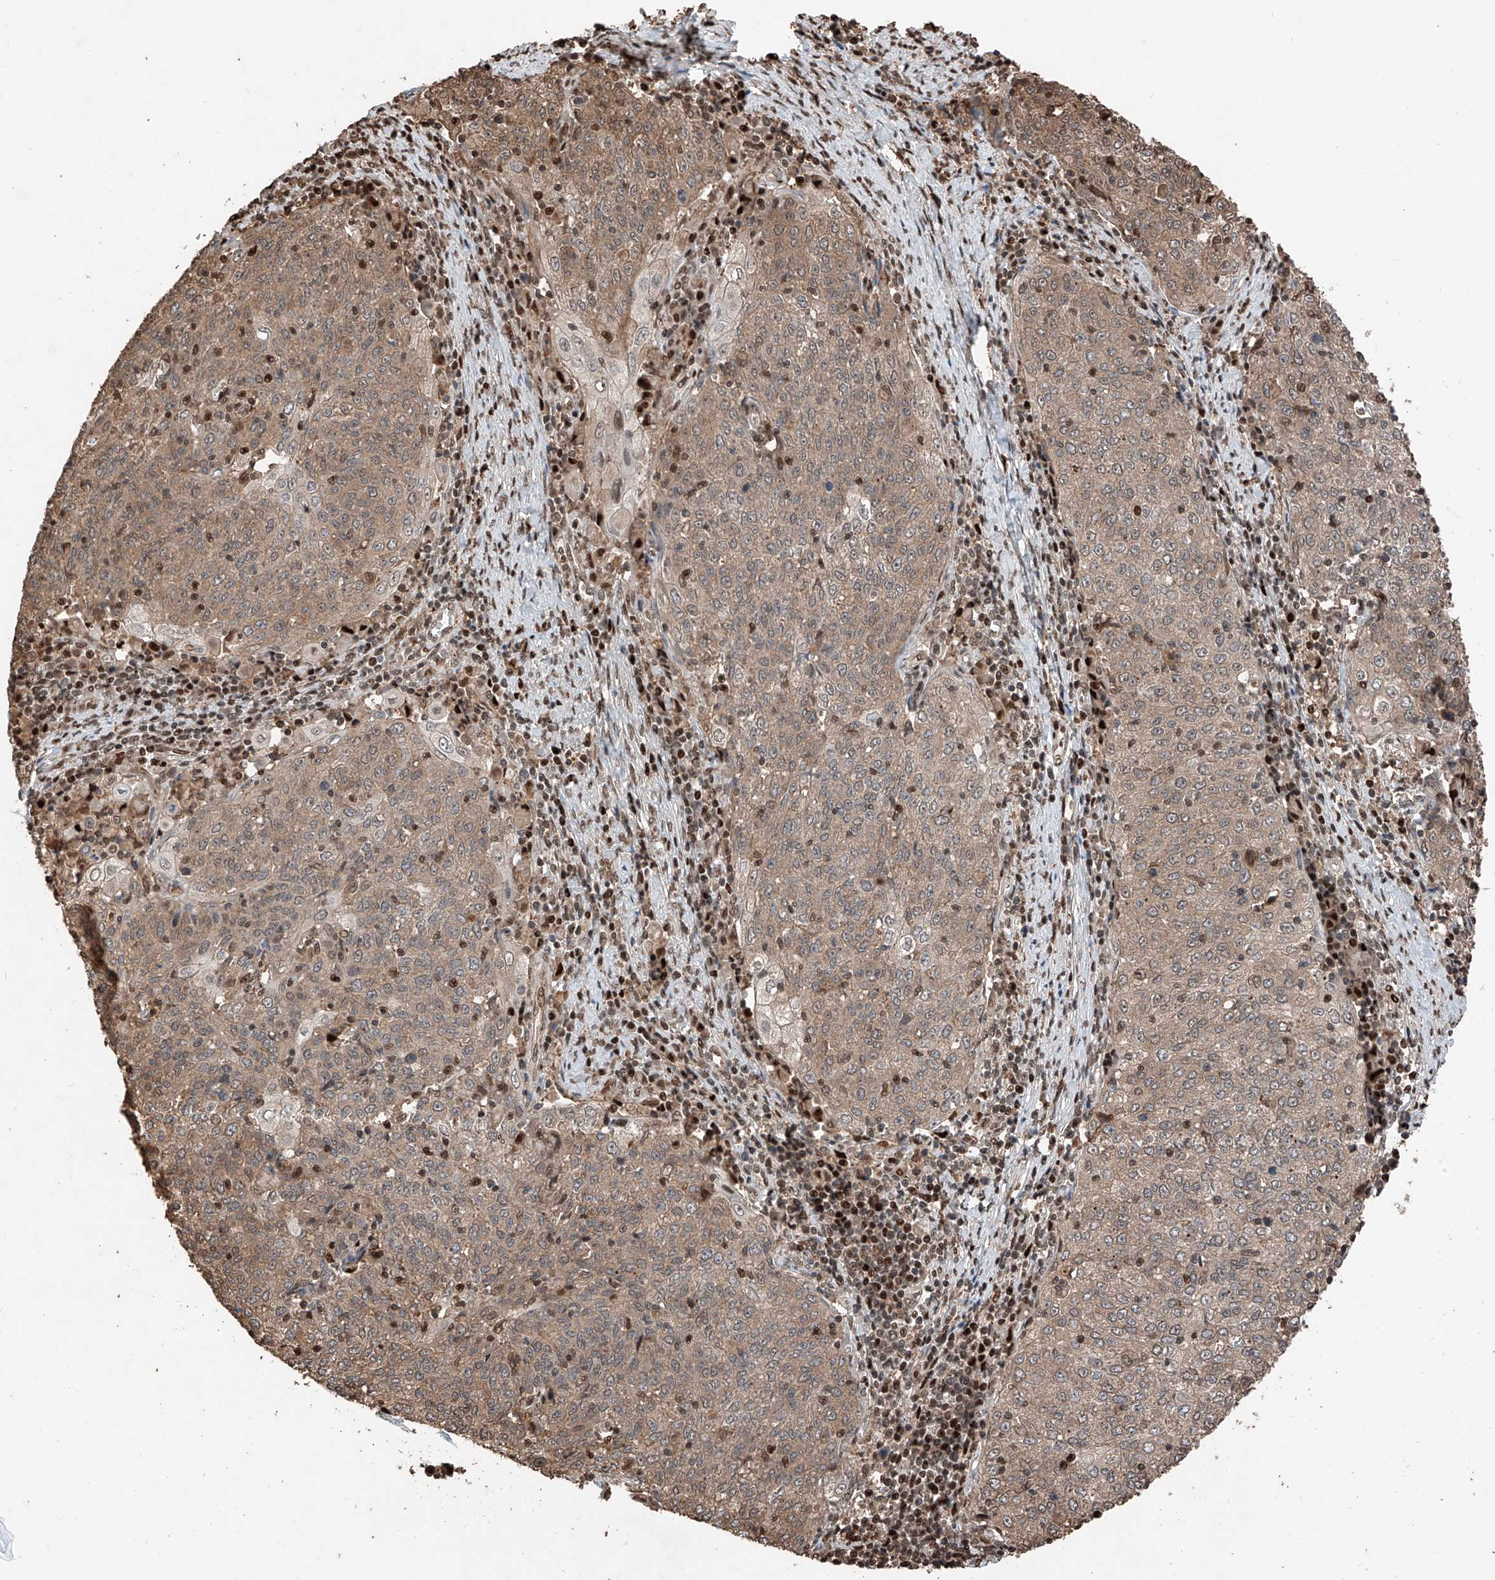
{"staining": {"intensity": "weak", "quantity": ">75%", "location": "cytoplasmic/membranous"}, "tissue": "cervical cancer", "cell_type": "Tumor cells", "image_type": "cancer", "snomed": [{"axis": "morphology", "description": "Squamous cell carcinoma, NOS"}, {"axis": "topography", "description": "Cervix"}], "caption": "Cervical squamous cell carcinoma stained with a protein marker displays weak staining in tumor cells.", "gene": "RMND1", "patient": {"sex": "female", "age": 48}}